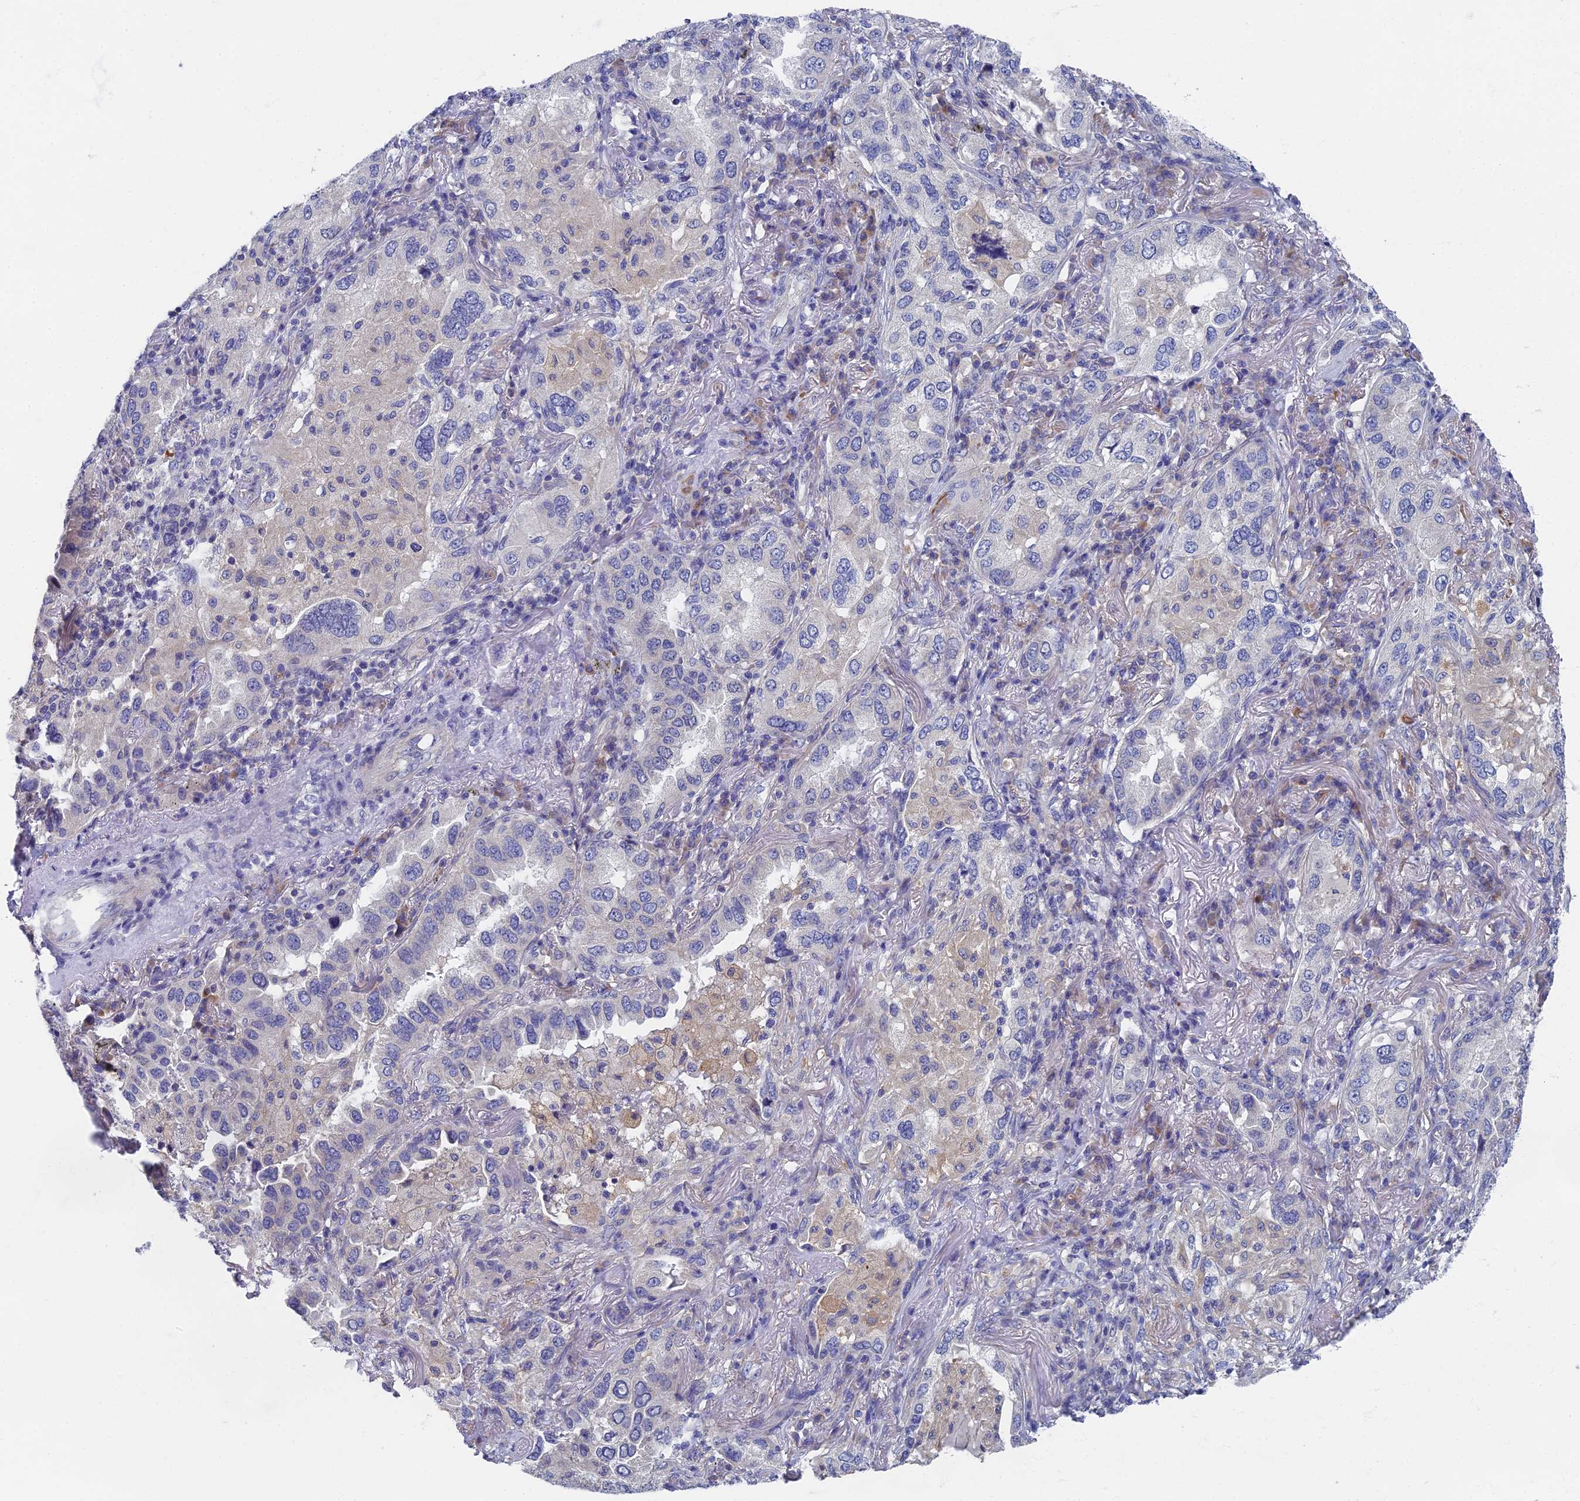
{"staining": {"intensity": "negative", "quantity": "none", "location": "none"}, "tissue": "lung cancer", "cell_type": "Tumor cells", "image_type": "cancer", "snomed": [{"axis": "morphology", "description": "Adenocarcinoma, NOS"}, {"axis": "topography", "description": "Lung"}], "caption": "Lung adenocarcinoma was stained to show a protein in brown. There is no significant expression in tumor cells.", "gene": "SPIN4", "patient": {"sex": "female", "age": 69}}